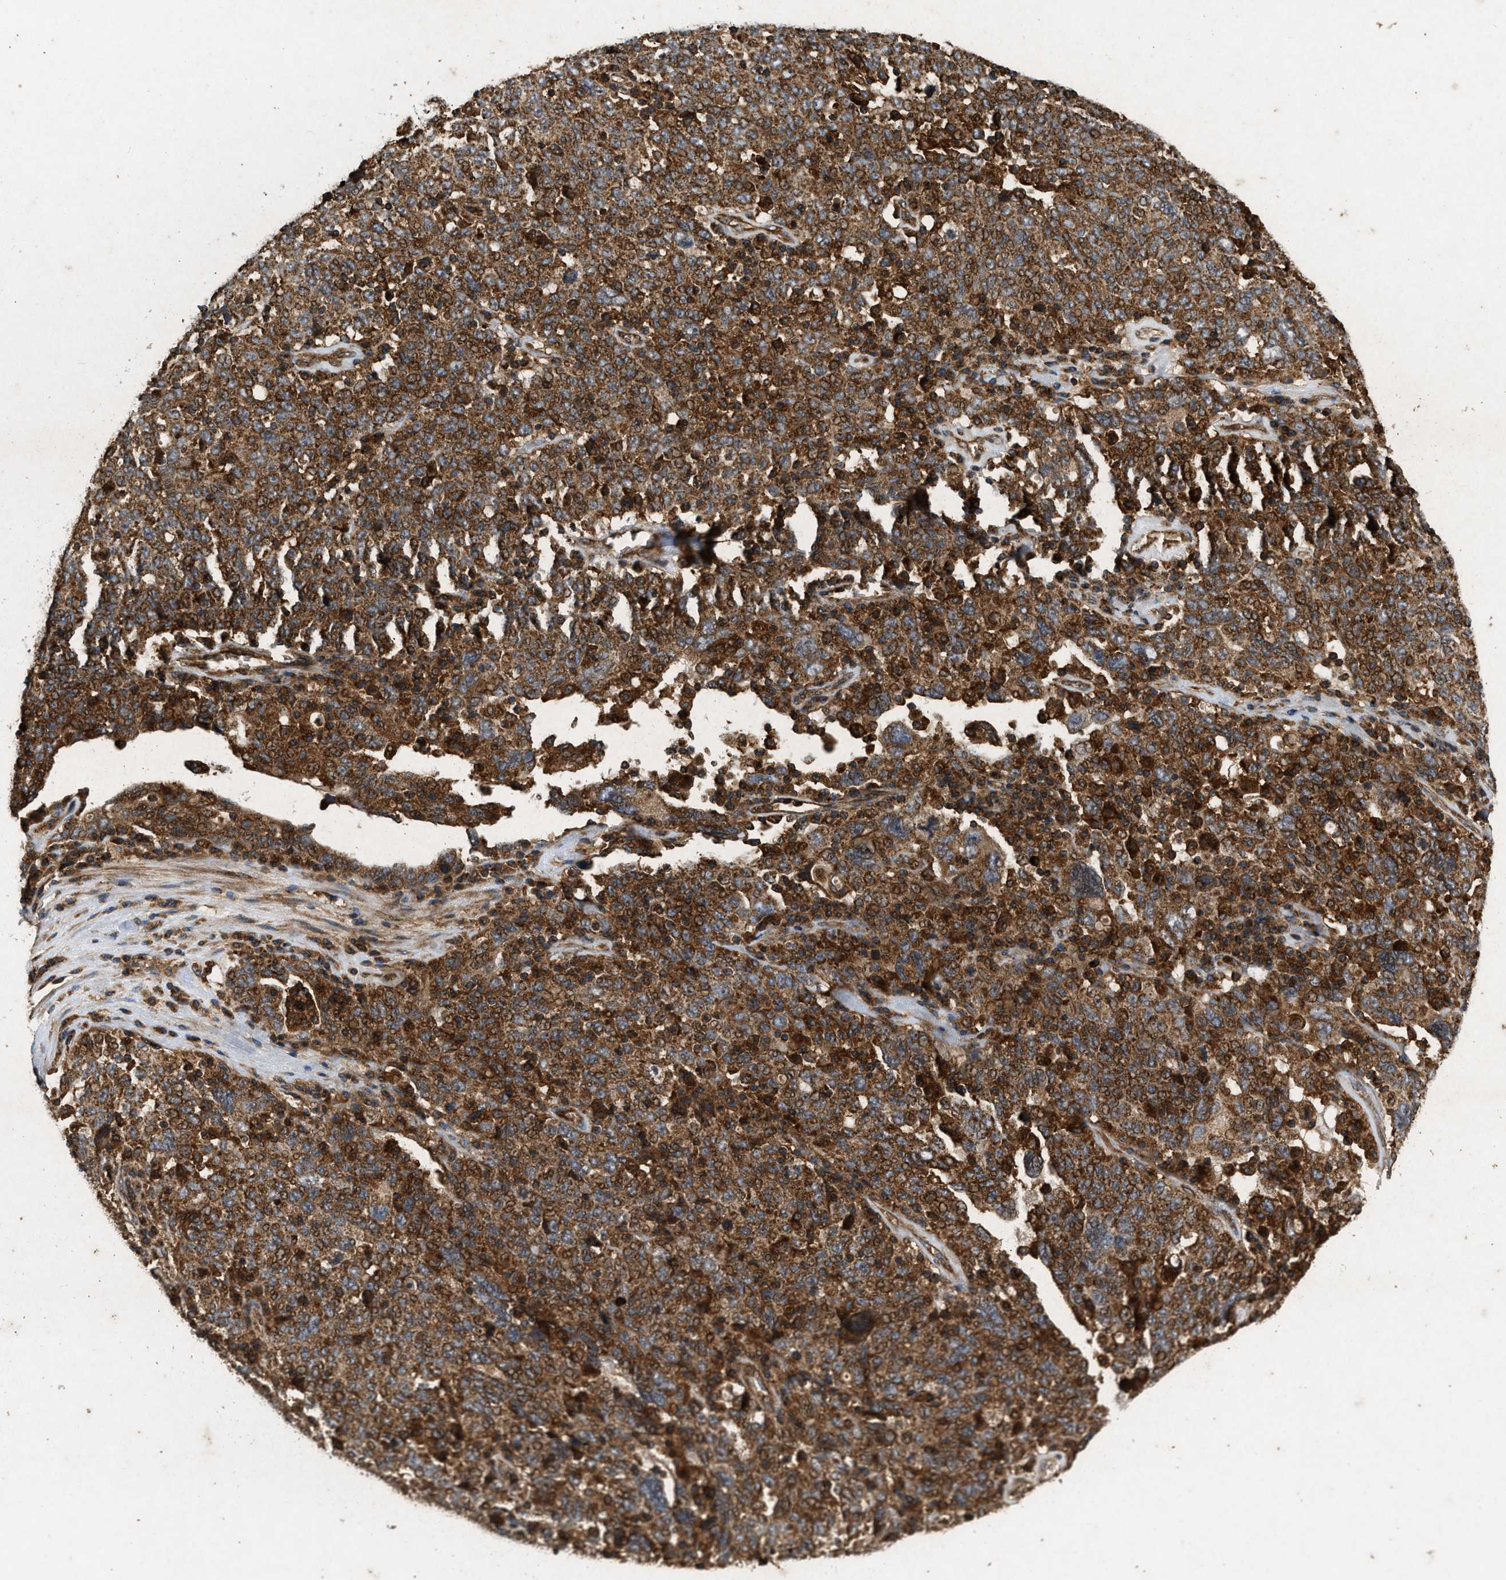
{"staining": {"intensity": "strong", "quantity": ">75%", "location": "cytoplasmic/membranous"}, "tissue": "ovarian cancer", "cell_type": "Tumor cells", "image_type": "cancer", "snomed": [{"axis": "morphology", "description": "Carcinoma, endometroid"}, {"axis": "topography", "description": "Ovary"}], "caption": "There is high levels of strong cytoplasmic/membranous positivity in tumor cells of ovarian endometroid carcinoma, as demonstrated by immunohistochemical staining (brown color).", "gene": "GNB4", "patient": {"sex": "female", "age": 62}}